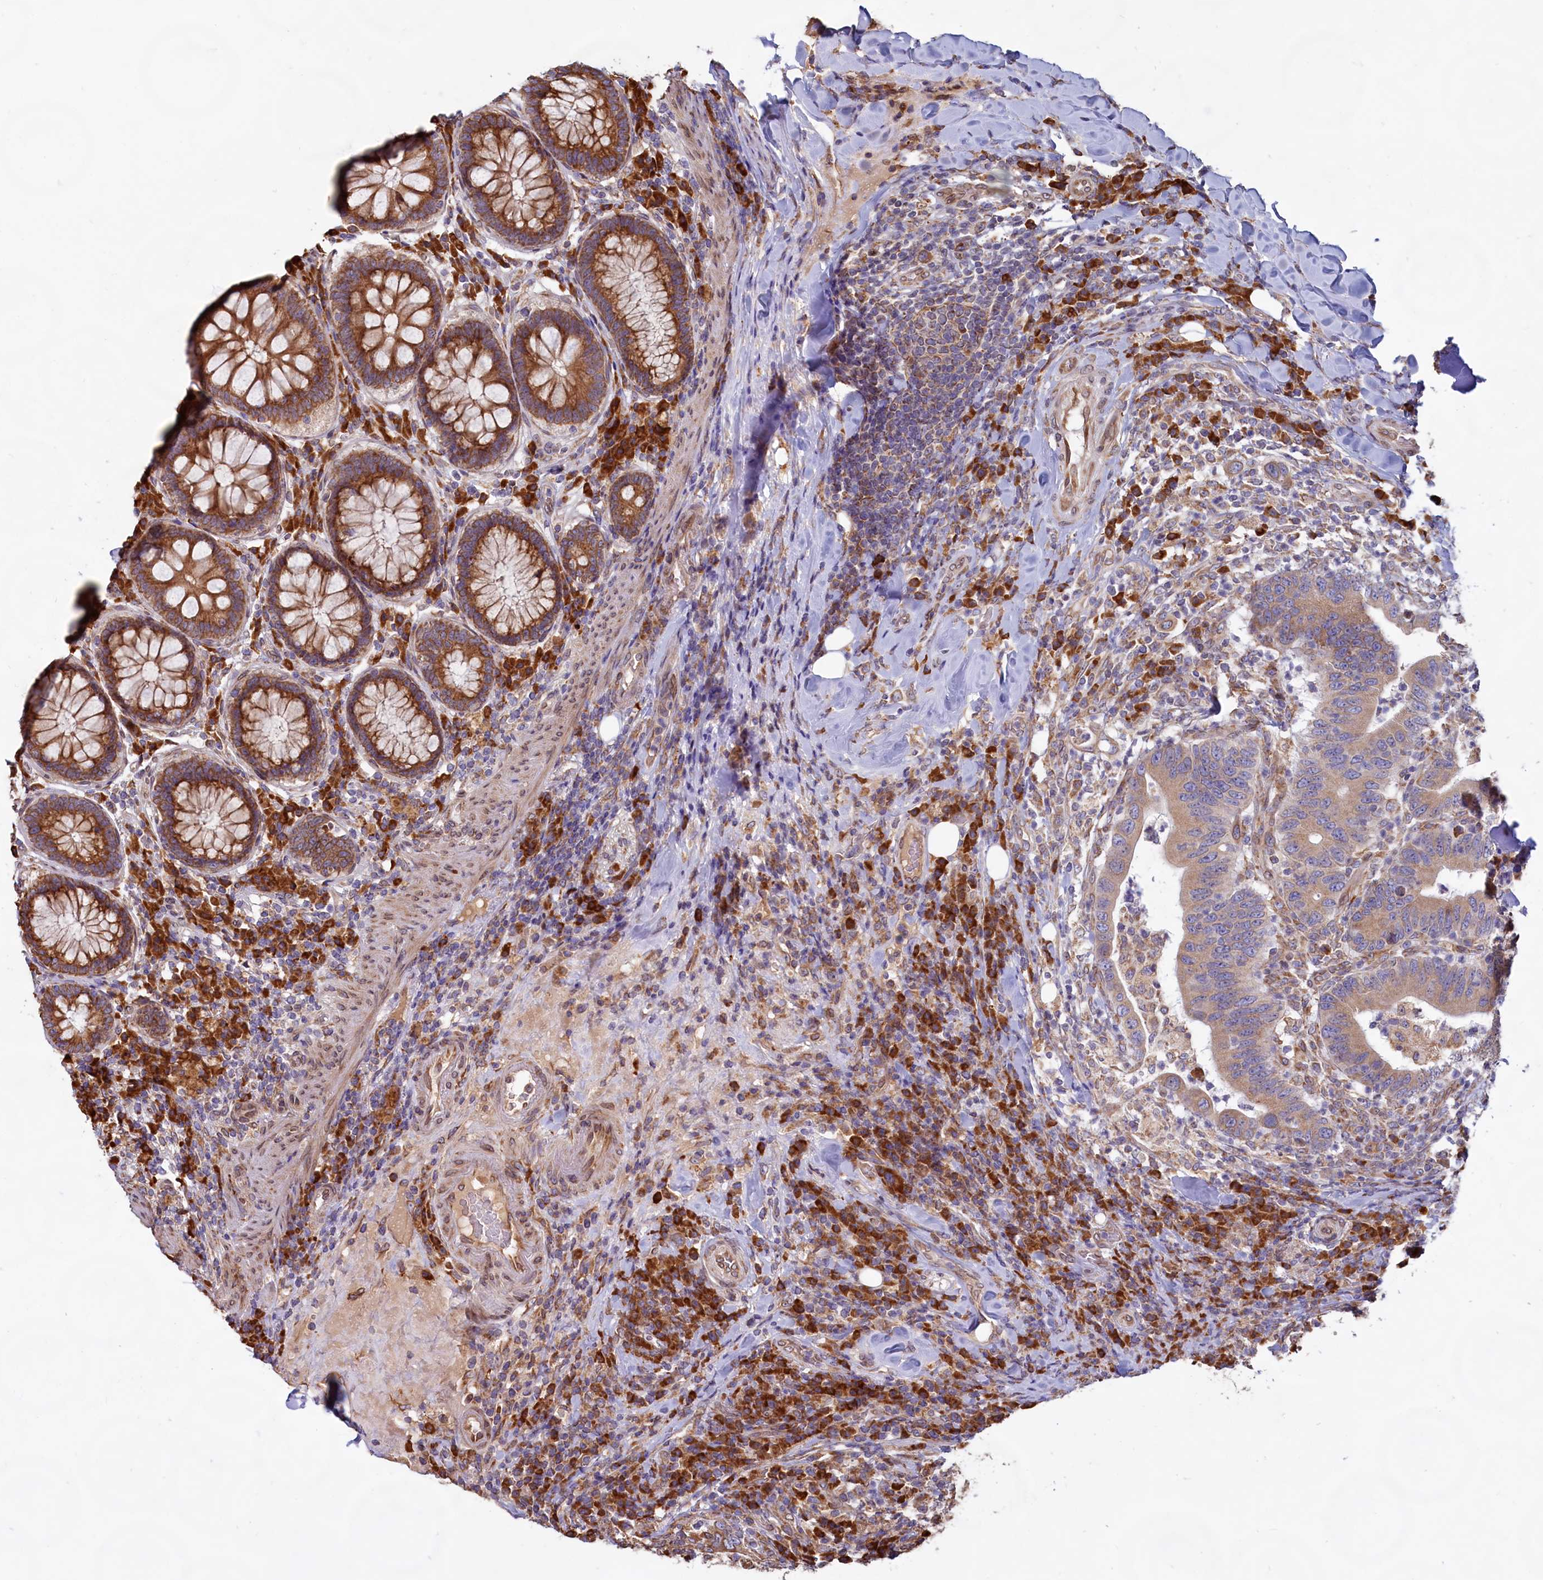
{"staining": {"intensity": "moderate", "quantity": ">75%", "location": "cytoplasmic/membranous"}, "tissue": "colorectal cancer", "cell_type": "Tumor cells", "image_type": "cancer", "snomed": [{"axis": "morphology", "description": "Adenocarcinoma, NOS"}, {"axis": "topography", "description": "Colon"}], "caption": "Colorectal cancer (adenocarcinoma) stained for a protein shows moderate cytoplasmic/membranous positivity in tumor cells.", "gene": "TBC1D19", "patient": {"sex": "female", "age": 66}}